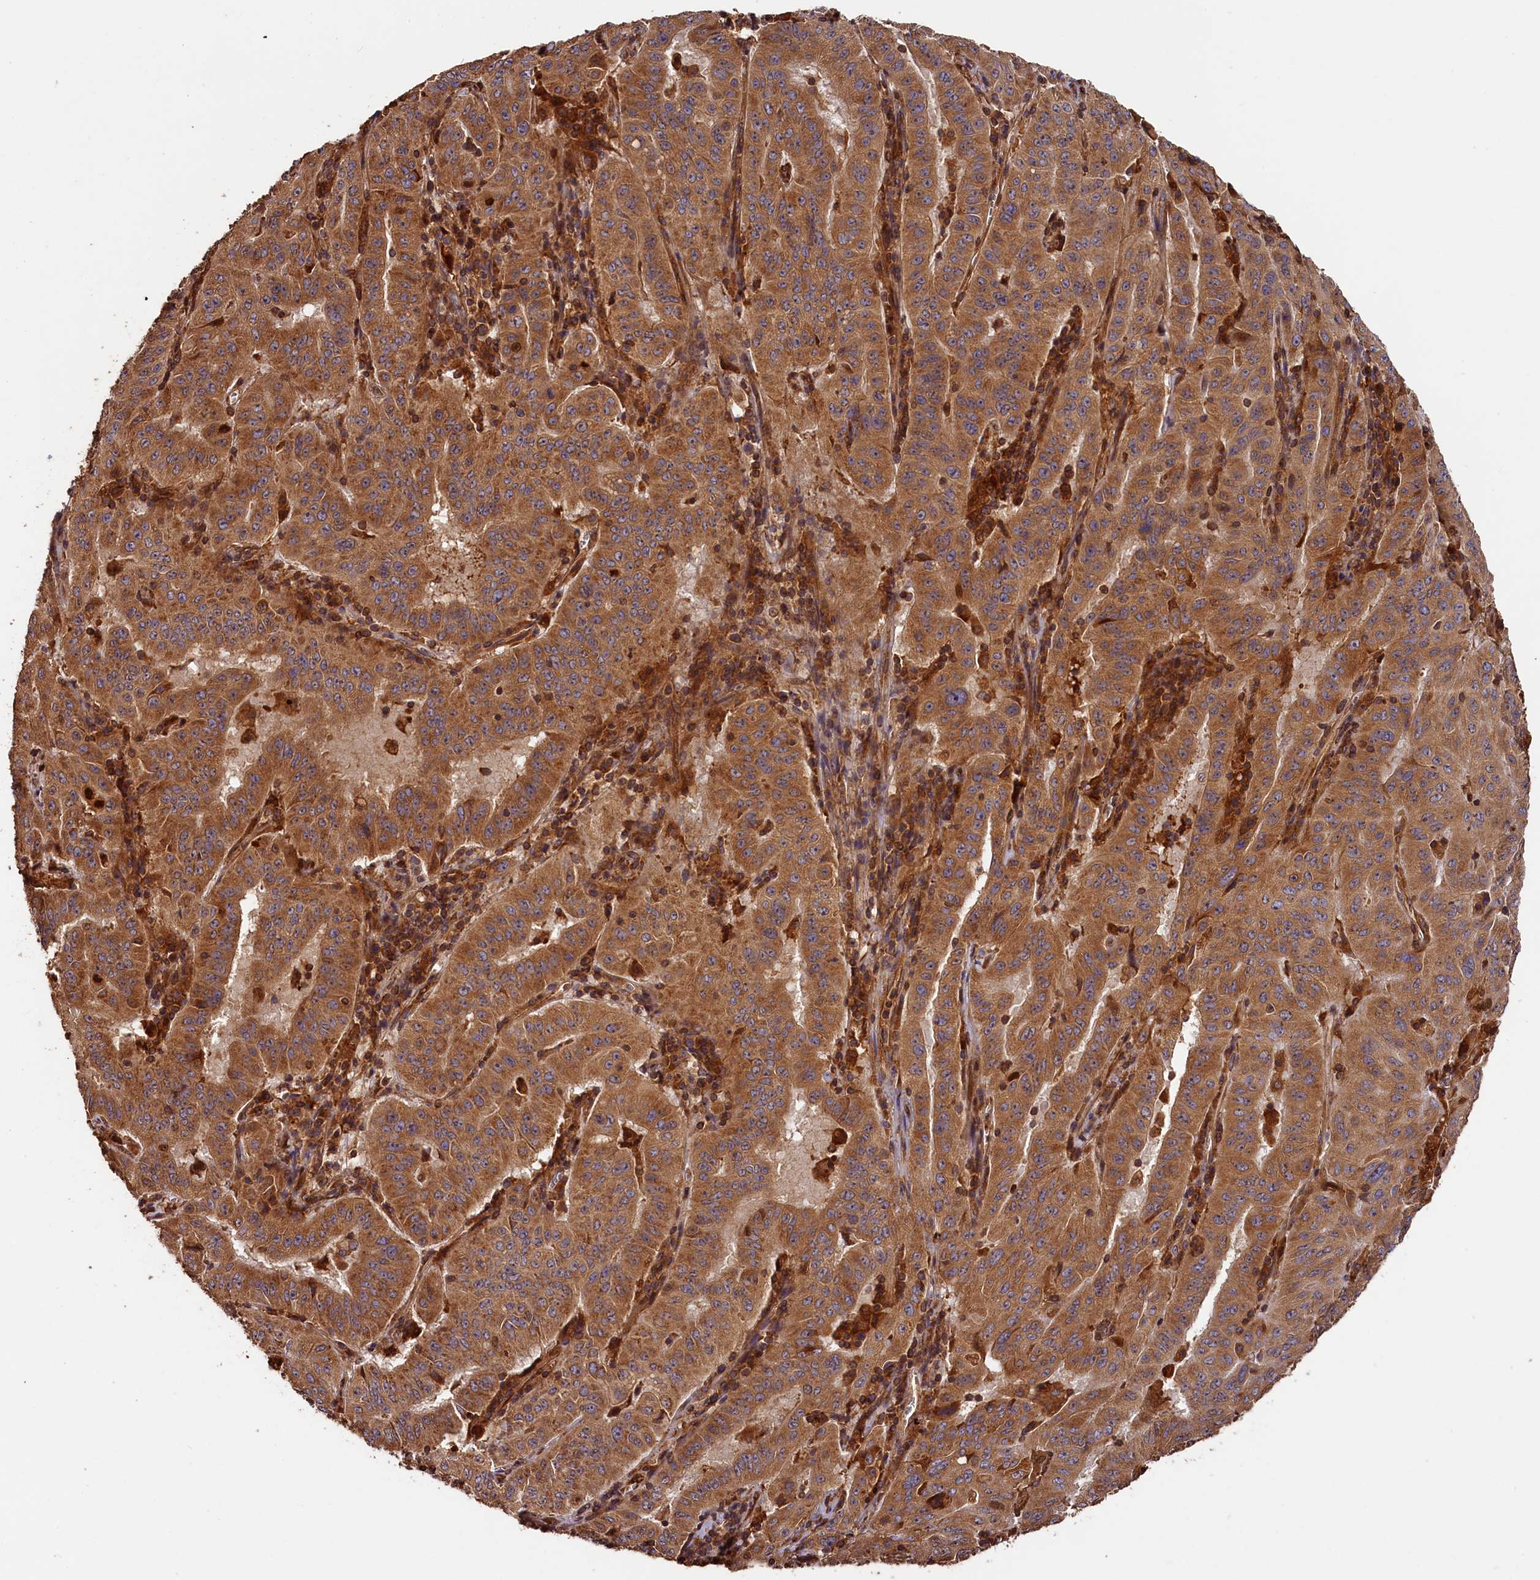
{"staining": {"intensity": "moderate", "quantity": ">75%", "location": "cytoplasmic/membranous"}, "tissue": "pancreatic cancer", "cell_type": "Tumor cells", "image_type": "cancer", "snomed": [{"axis": "morphology", "description": "Adenocarcinoma, NOS"}, {"axis": "topography", "description": "Pancreas"}], "caption": "Brown immunohistochemical staining in human pancreatic cancer (adenocarcinoma) exhibits moderate cytoplasmic/membranous positivity in about >75% of tumor cells.", "gene": "HMOX2", "patient": {"sex": "male", "age": 63}}